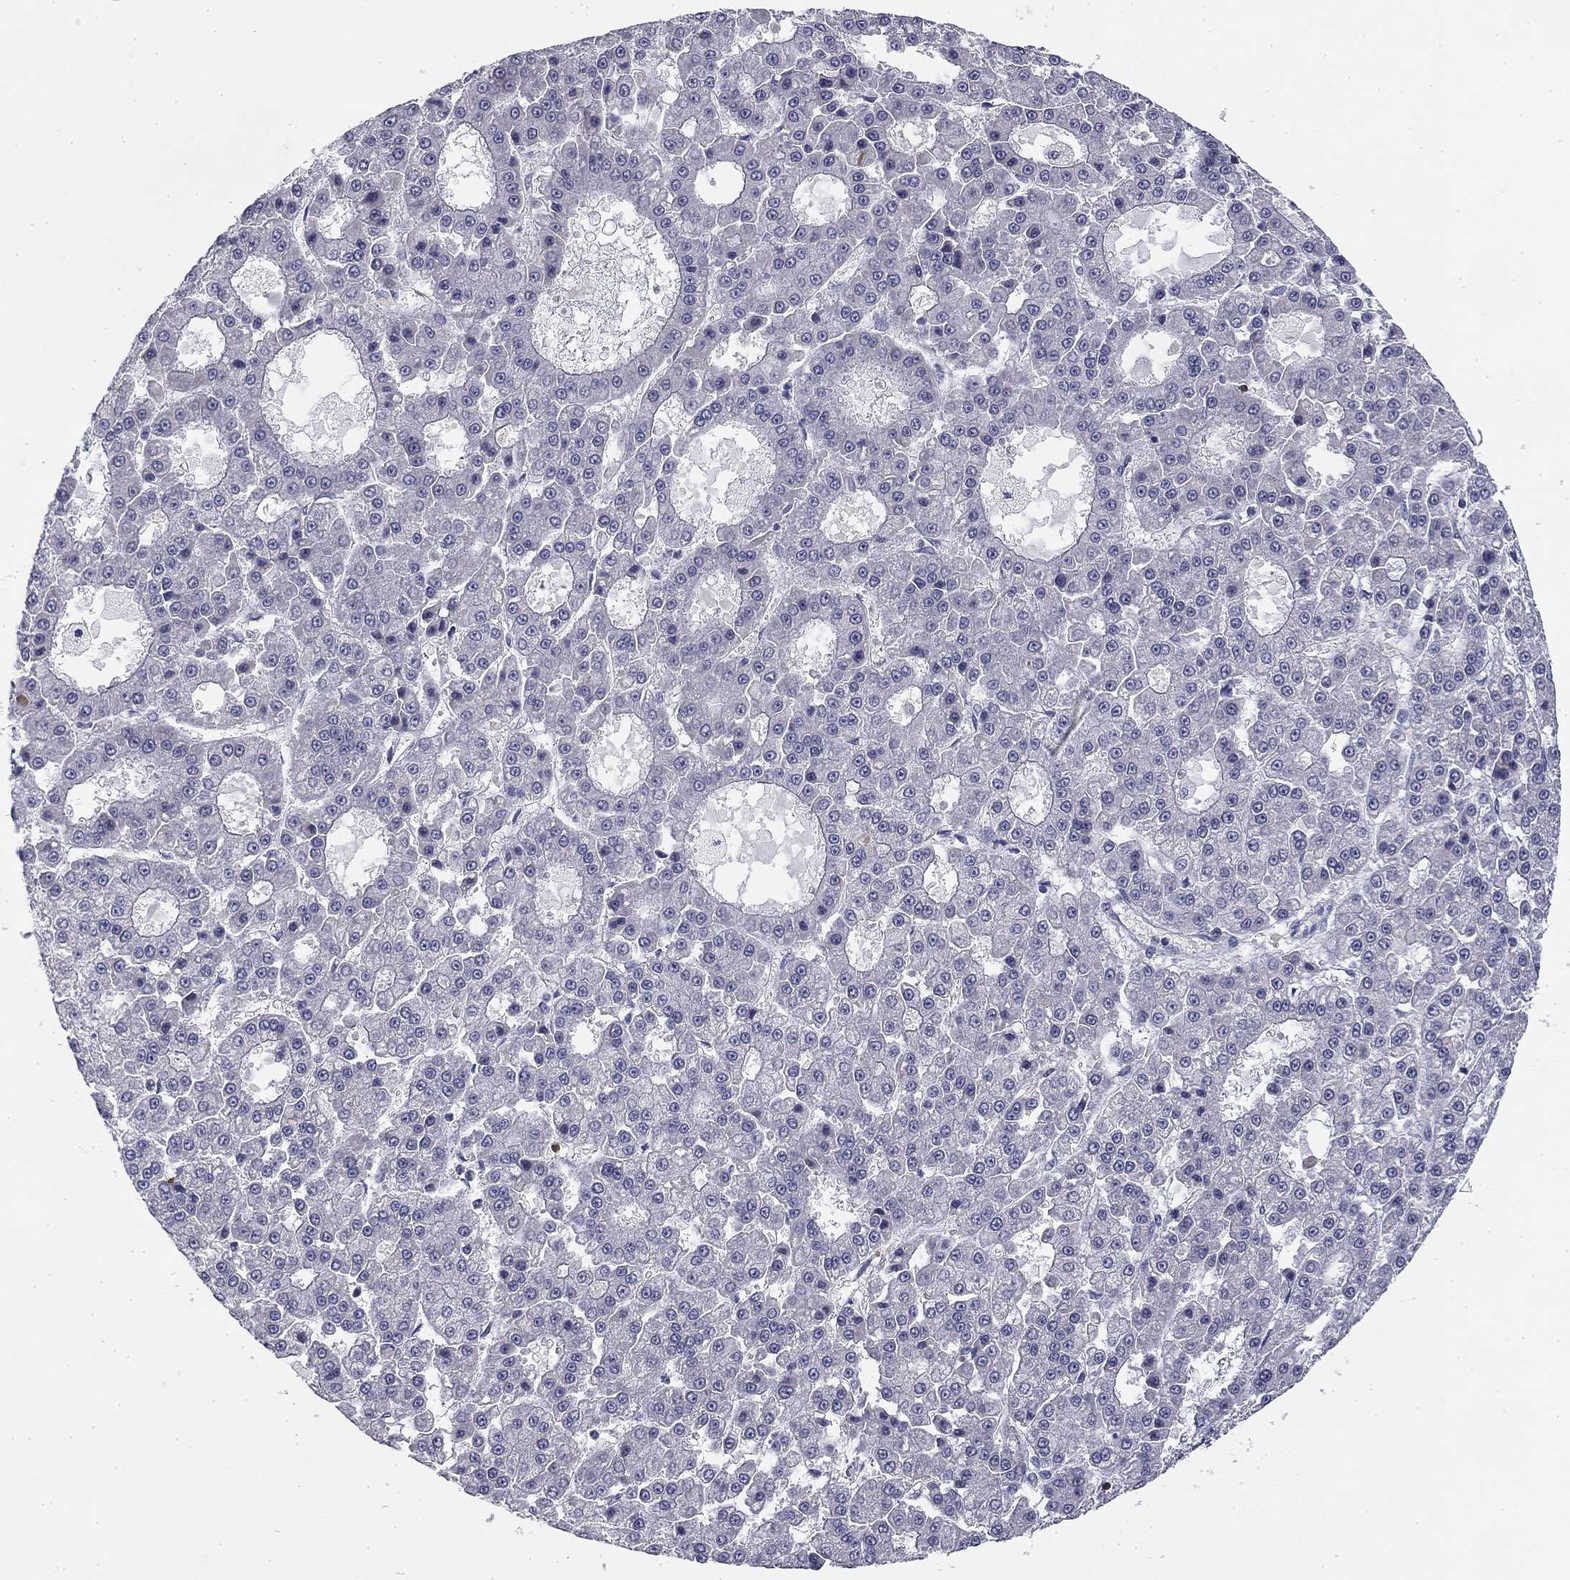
{"staining": {"intensity": "negative", "quantity": "none", "location": "none"}, "tissue": "liver cancer", "cell_type": "Tumor cells", "image_type": "cancer", "snomed": [{"axis": "morphology", "description": "Carcinoma, Hepatocellular, NOS"}, {"axis": "topography", "description": "Liver"}], "caption": "Tumor cells are negative for protein expression in human liver cancer.", "gene": "TRAT1", "patient": {"sex": "male", "age": 70}}